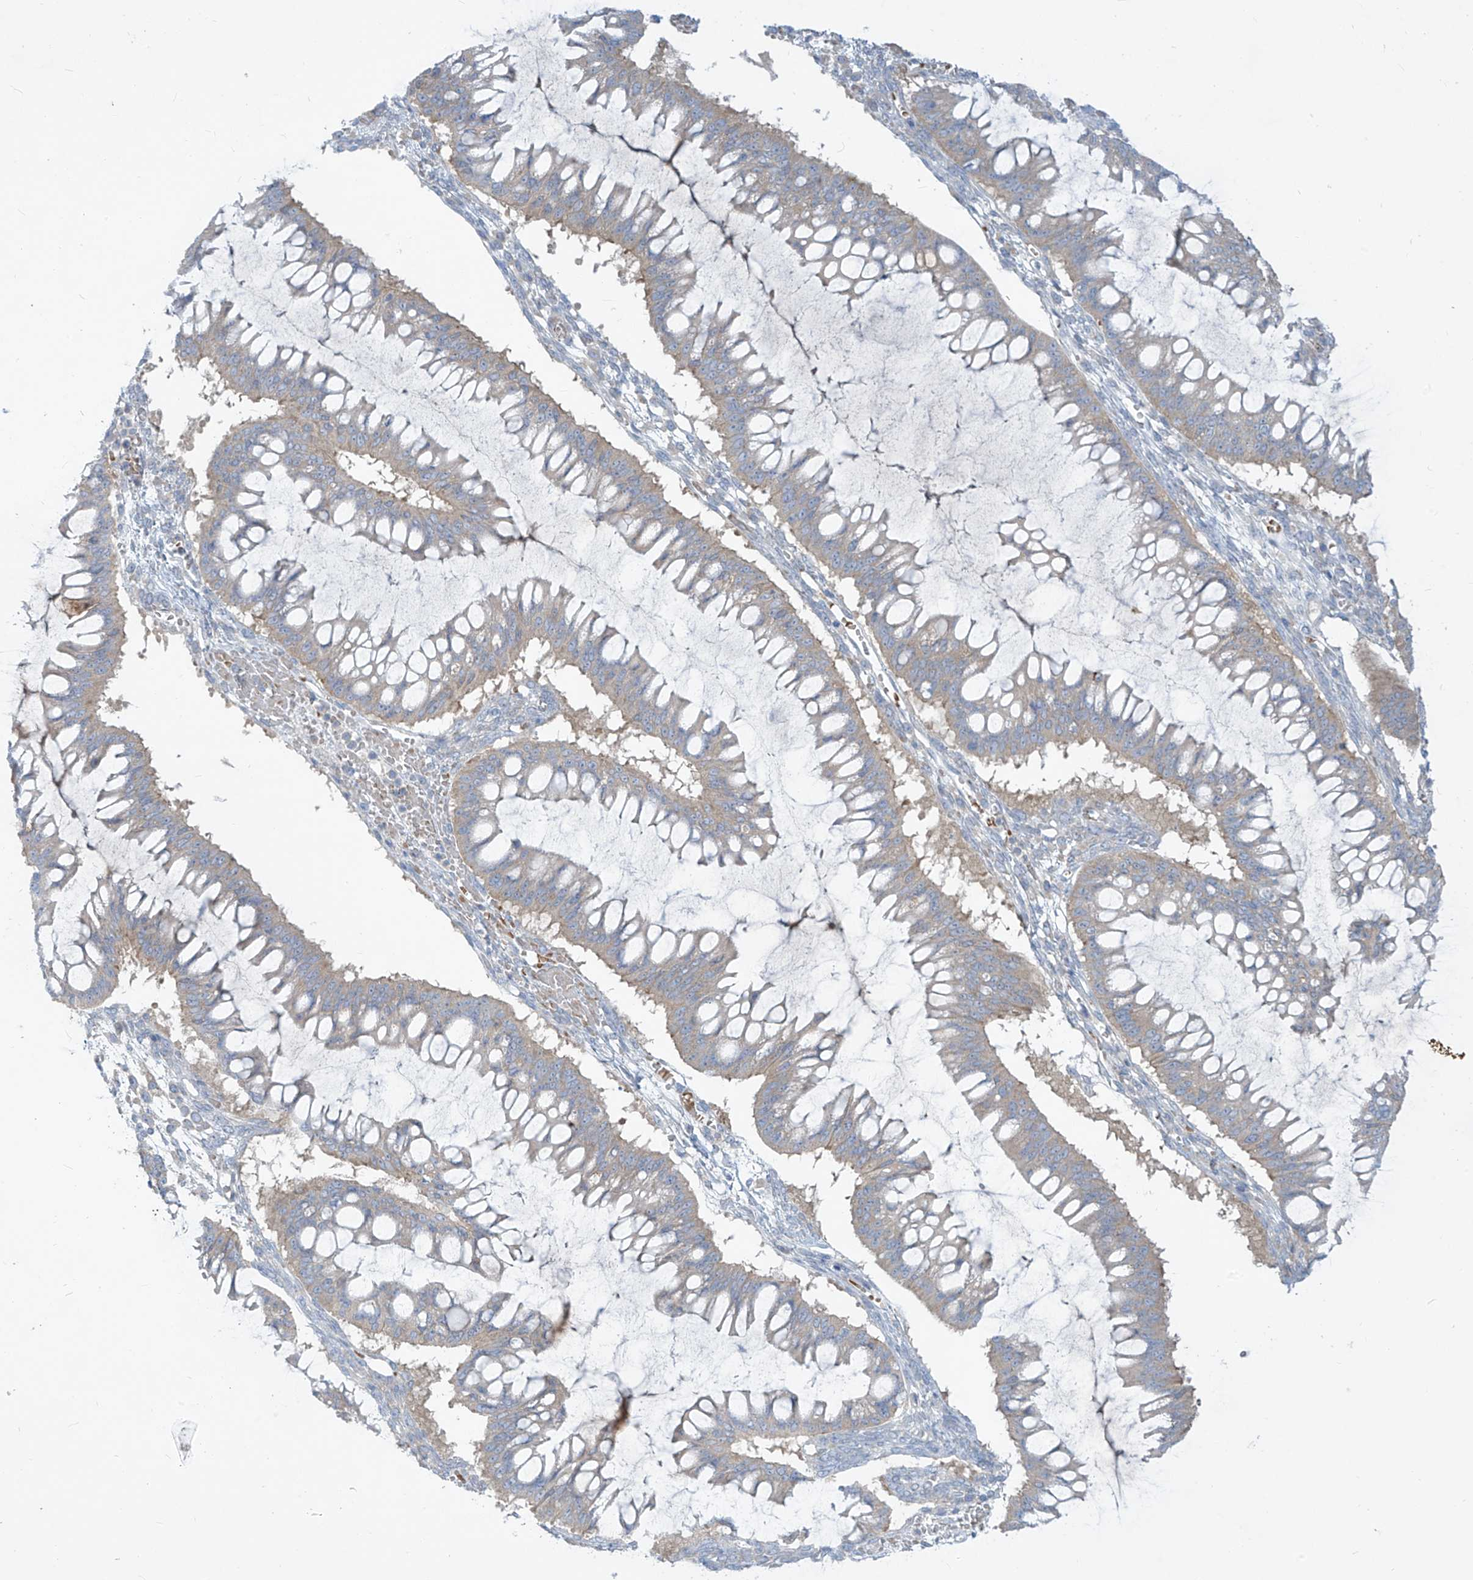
{"staining": {"intensity": "weak", "quantity": "<25%", "location": "cytoplasmic/membranous"}, "tissue": "ovarian cancer", "cell_type": "Tumor cells", "image_type": "cancer", "snomed": [{"axis": "morphology", "description": "Cystadenocarcinoma, mucinous, NOS"}, {"axis": "topography", "description": "Ovary"}], "caption": "Ovarian mucinous cystadenocarcinoma was stained to show a protein in brown. There is no significant positivity in tumor cells.", "gene": "DGKQ", "patient": {"sex": "female", "age": 73}}